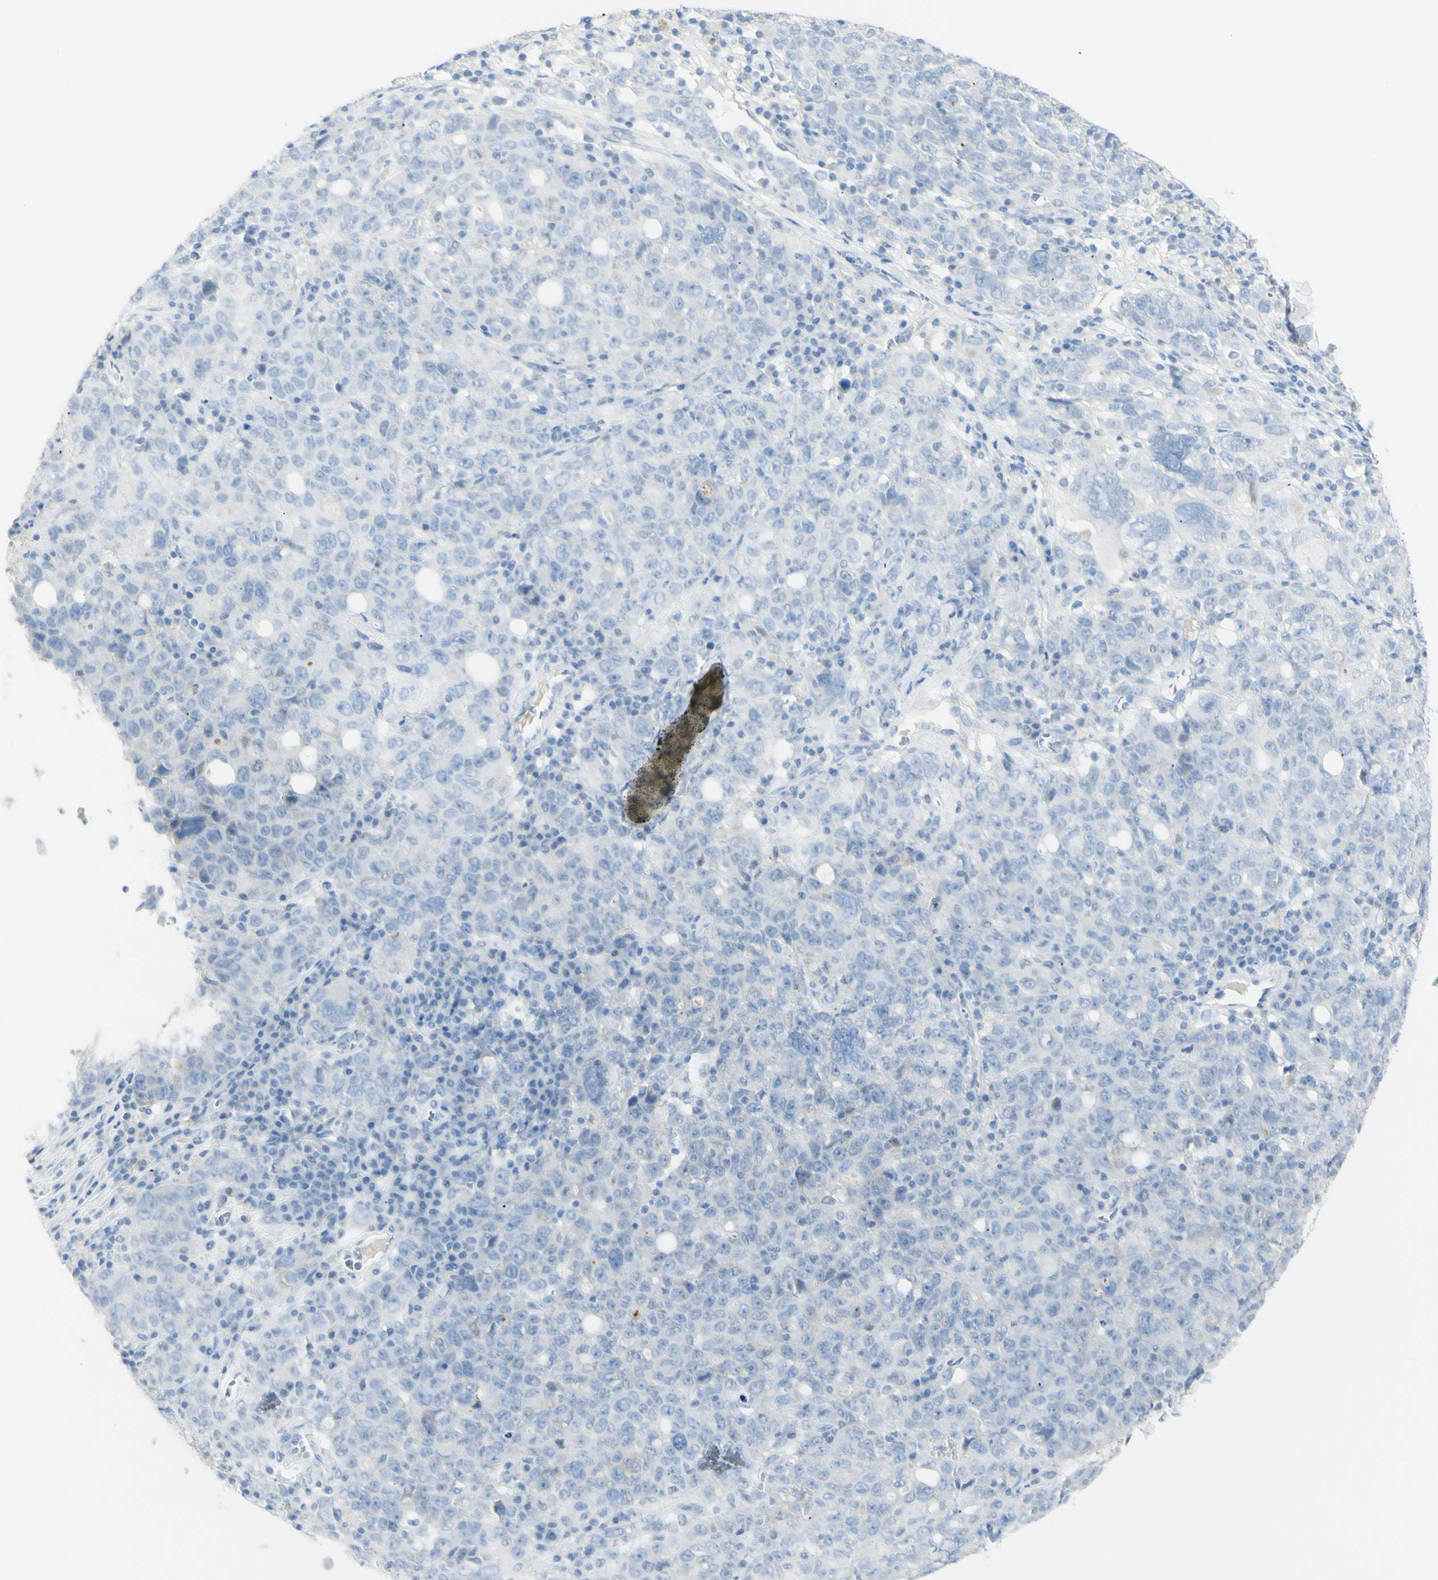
{"staining": {"intensity": "negative", "quantity": "none", "location": "none"}, "tissue": "ovarian cancer", "cell_type": "Tumor cells", "image_type": "cancer", "snomed": [{"axis": "morphology", "description": "Carcinoma, endometroid"}, {"axis": "topography", "description": "Ovary"}], "caption": "Immunohistochemistry (IHC) photomicrograph of neoplastic tissue: endometroid carcinoma (ovarian) stained with DAB (3,3'-diaminobenzidine) shows no significant protein positivity in tumor cells.", "gene": "LETM1", "patient": {"sex": "female", "age": 62}}